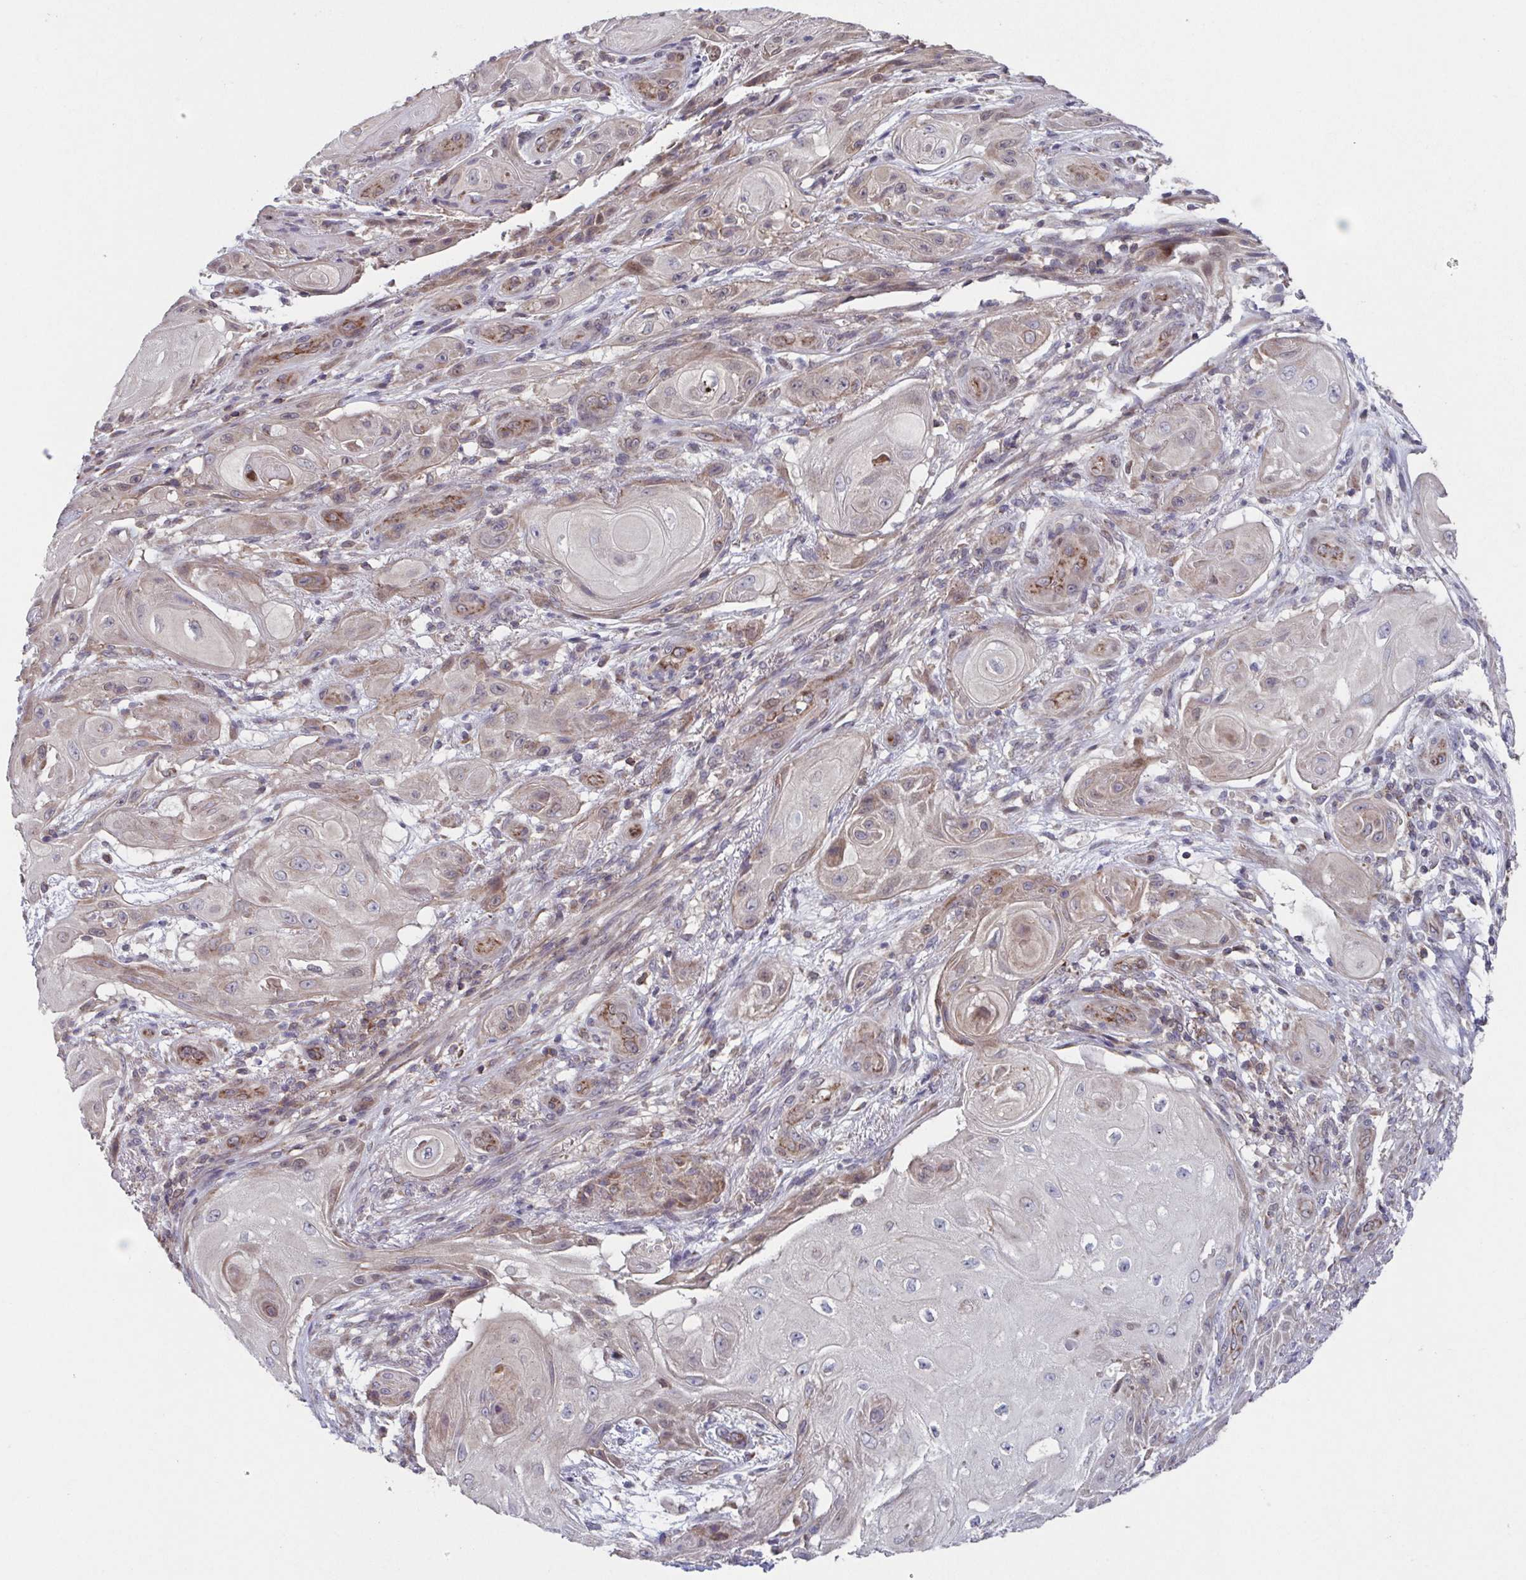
{"staining": {"intensity": "weak", "quantity": "<25%", "location": "cytoplasmic/membranous"}, "tissue": "skin cancer", "cell_type": "Tumor cells", "image_type": "cancer", "snomed": [{"axis": "morphology", "description": "Squamous cell carcinoma, NOS"}, {"axis": "topography", "description": "Skin"}], "caption": "Skin cancer (squamous cell carcinoma) was stained to show a protein in brown. There is no significant expression in tumor cells.", "gene": "TTC19", "patient": {"sex": "male", "age": 62}}